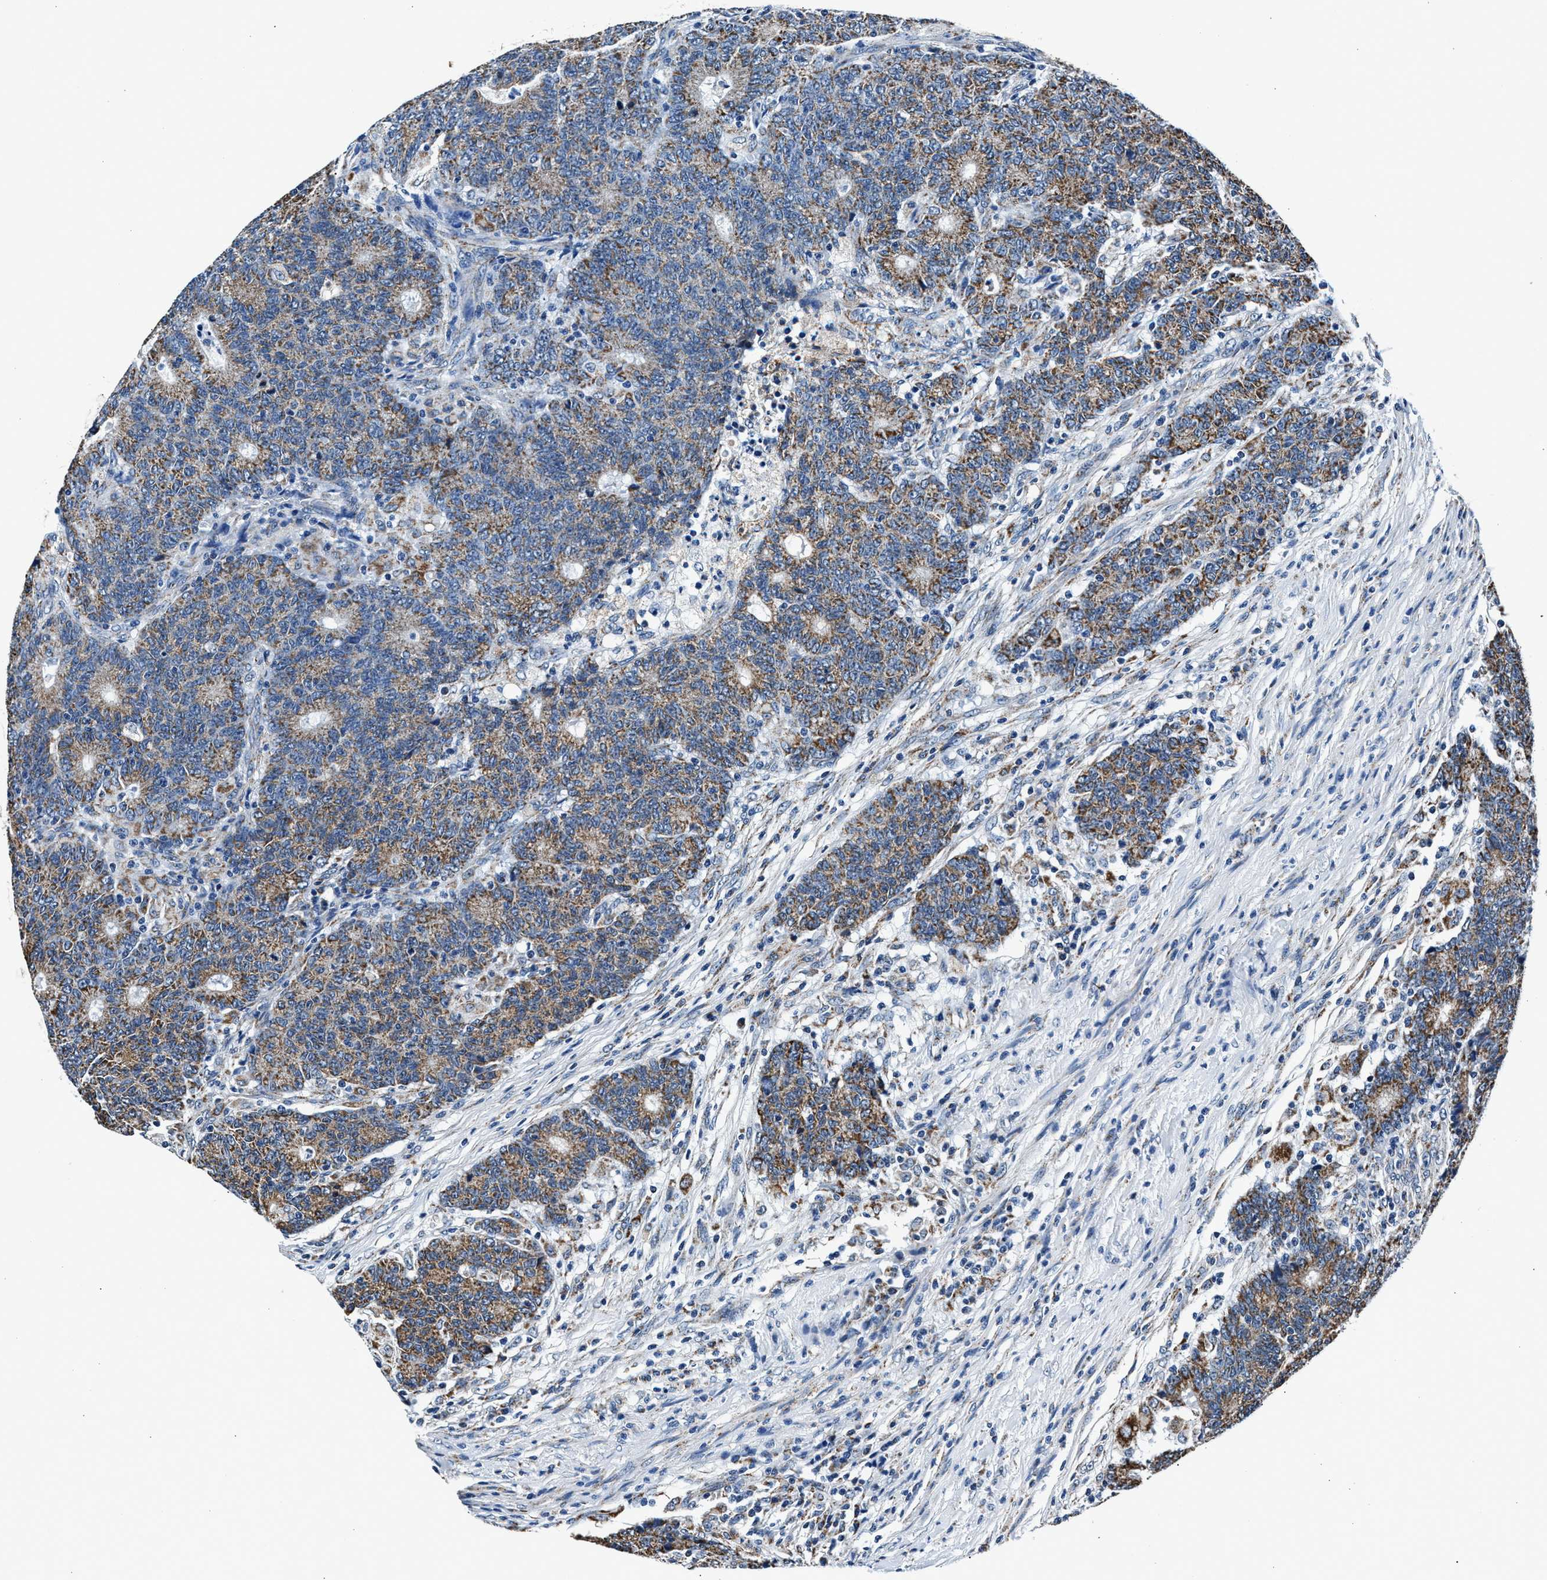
{"staining": {"intensity": "moderate", "quantity": ">75%", "location": "cytoplasmic/membranous"}, "tissue": "colorectal cancer", "cell_type": "Tumor cells", "image_type": "cancer", "snomed": [{"axis": "morphology", "description": "Normal tissue, NOS"}, {"axis": "morphology", "description": "Adenocarcinoma, NOS"}, {"axis": "topography", "description": "Colon"}], "caption": "This photomicrograph reveals colorectal cancer (adenocarcinoma) stained with immunohistochemistry to label a protein in brown. The cytoplasmic/membranous of tumor cells show moderate positivity for the protein. Nuclei are counter-stained blue.", "gene": "HIBADH", "patient": {"sex": "female", "age": 75}}